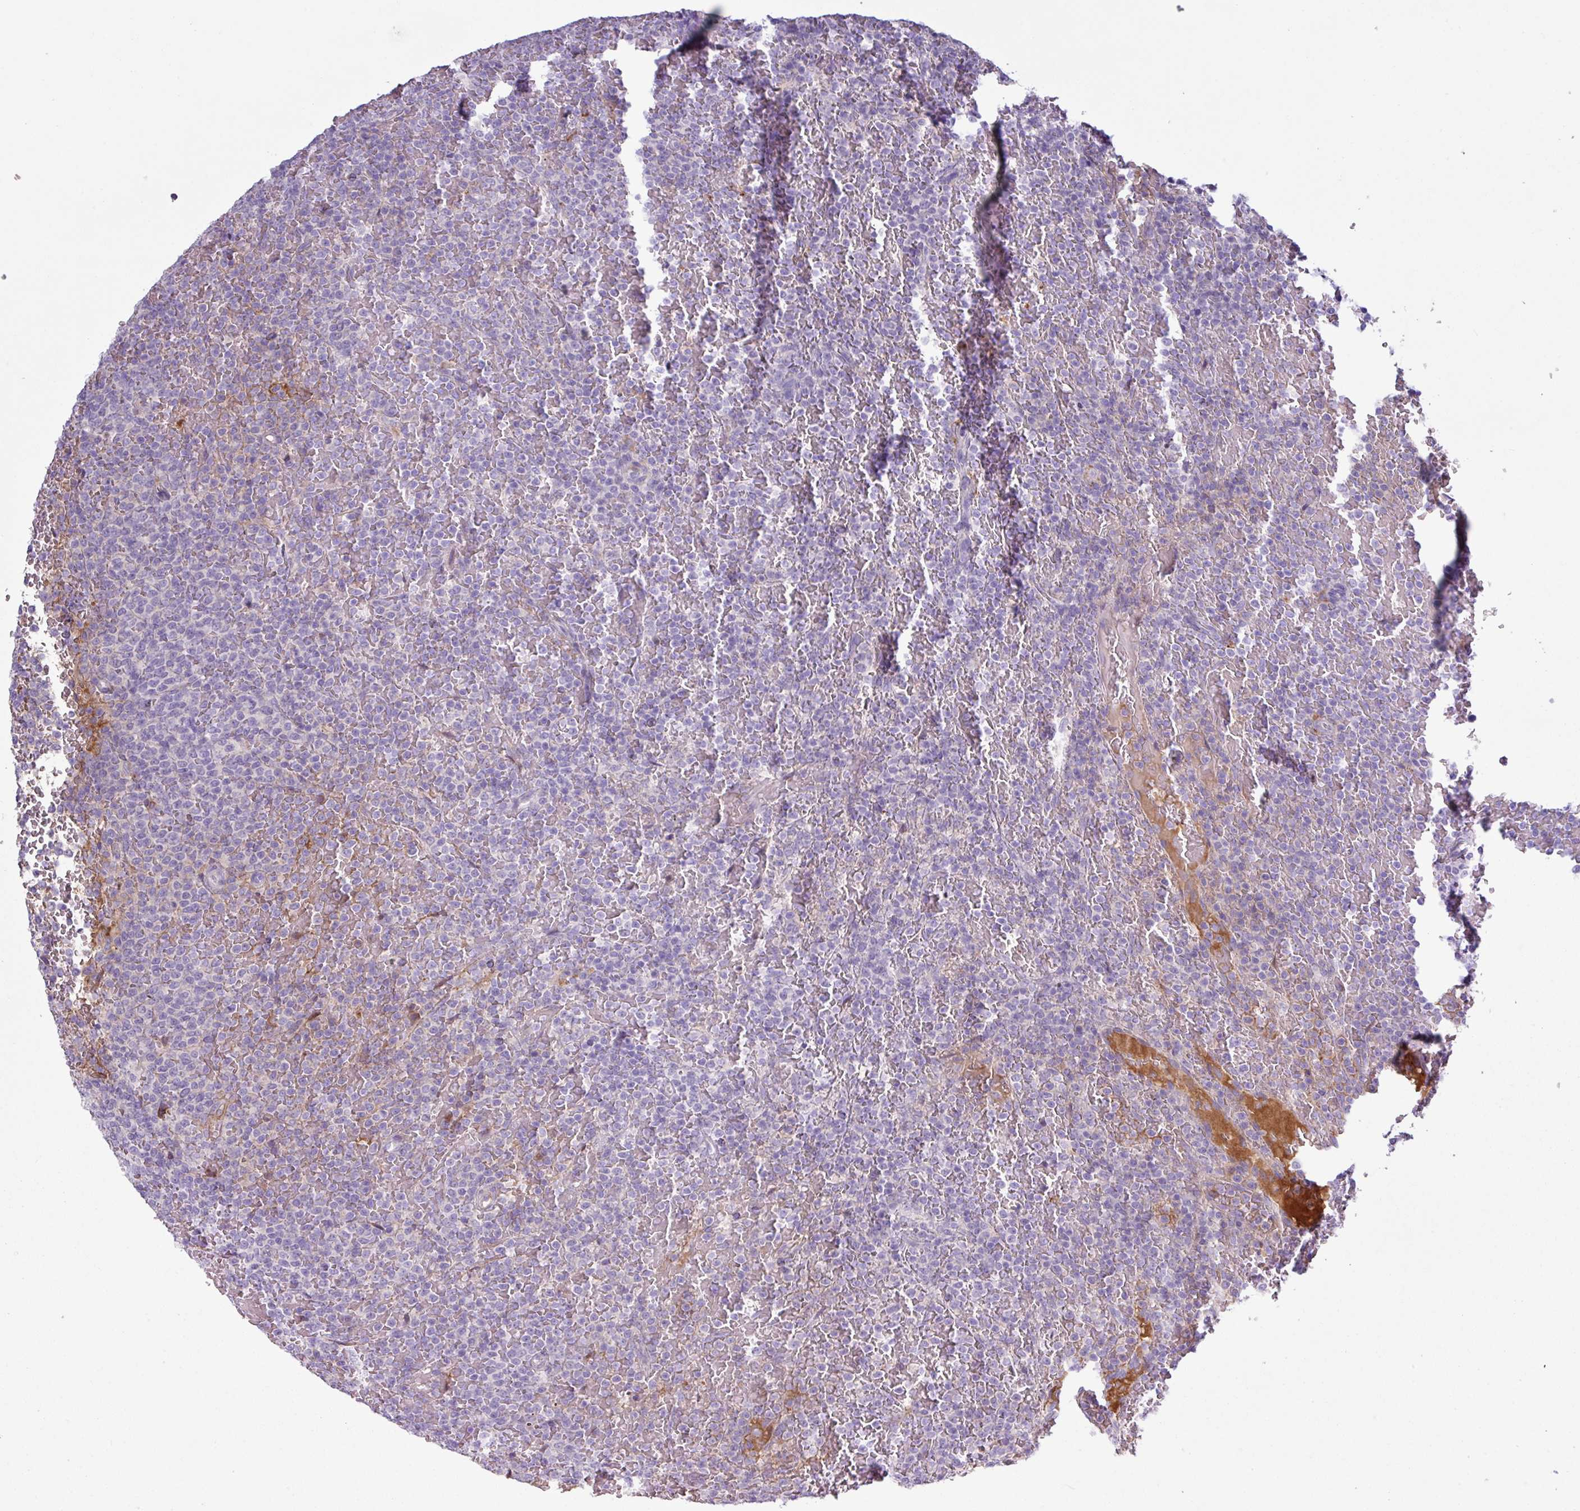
{"staining": {"intensity": "negative", "quantity": "none", "location": "none"}, "tissue": "lymphoma", "cell_type": "Tumor cells", "image_type": "cancer", "snomed": [{"axis": "morphology", "description": "Malignant lymphoma, non-Hodgkin's type, Low grade"}, {"axis": "topography", "description": "Spleen"}], "caption": "This is a histopathology image of IHC staining of lymphoma, which shows no expression in tumor cells.", "gene": "C4B", "patient": {"sex": "male", "age": 60}}